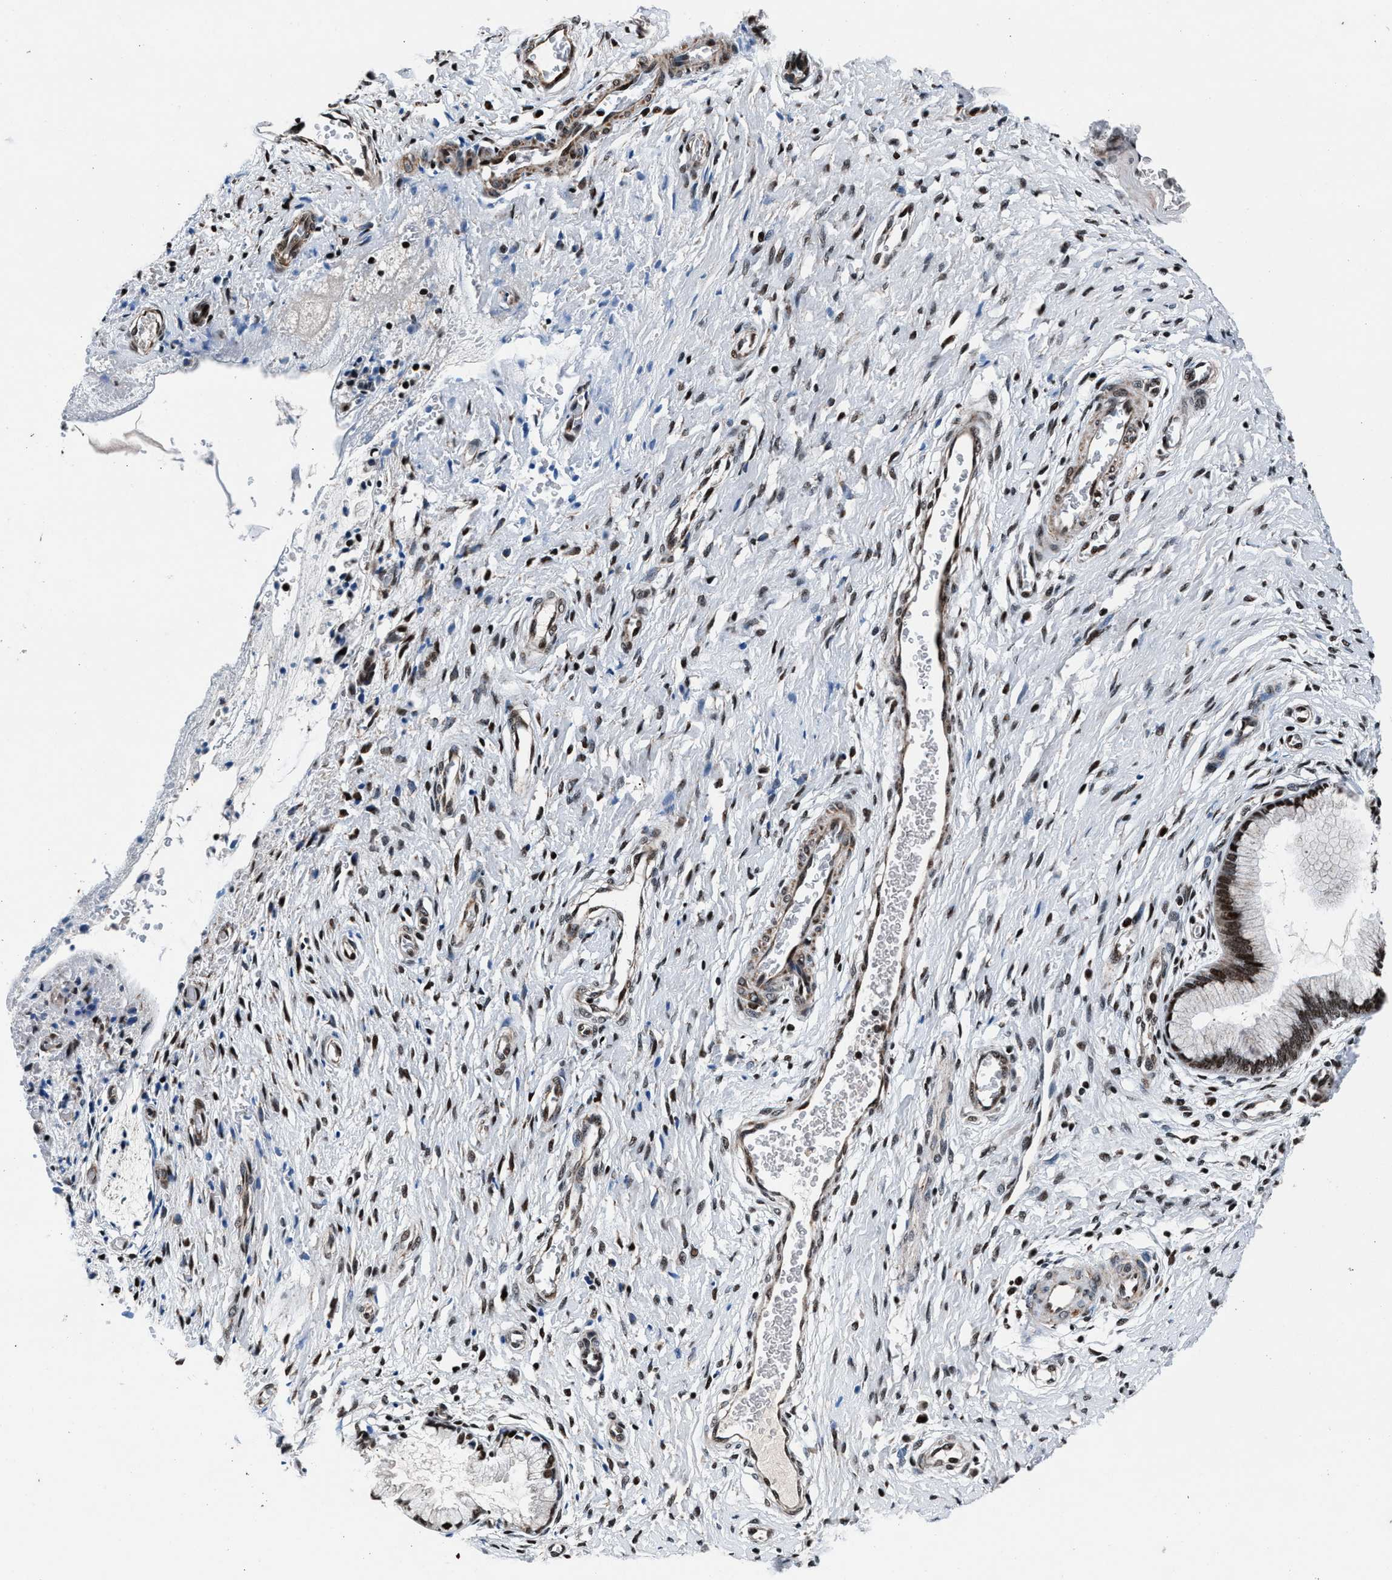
{"staining": {"intensity": "moderate", "quantity": ">75%", "location": "nuclear"}, "tissue": "cervix", "cell_type": "Glandular cells", "image_type": "normal", "snomed": [{"axis": "morphology", "description": "Normal tissue, NOS"}, {"axis": "topography", "description": "Cervix"}], "caption": "This image reveals benign cervix stained with immunohistochemistry (IHC) to label a protein in brown. The nuclear of glandular cells show moderate positivity for the protein. Nuclei are counter-stained blue.", "gene": "PRRC2B", "patient": {"sex": "female", "age": 55}}